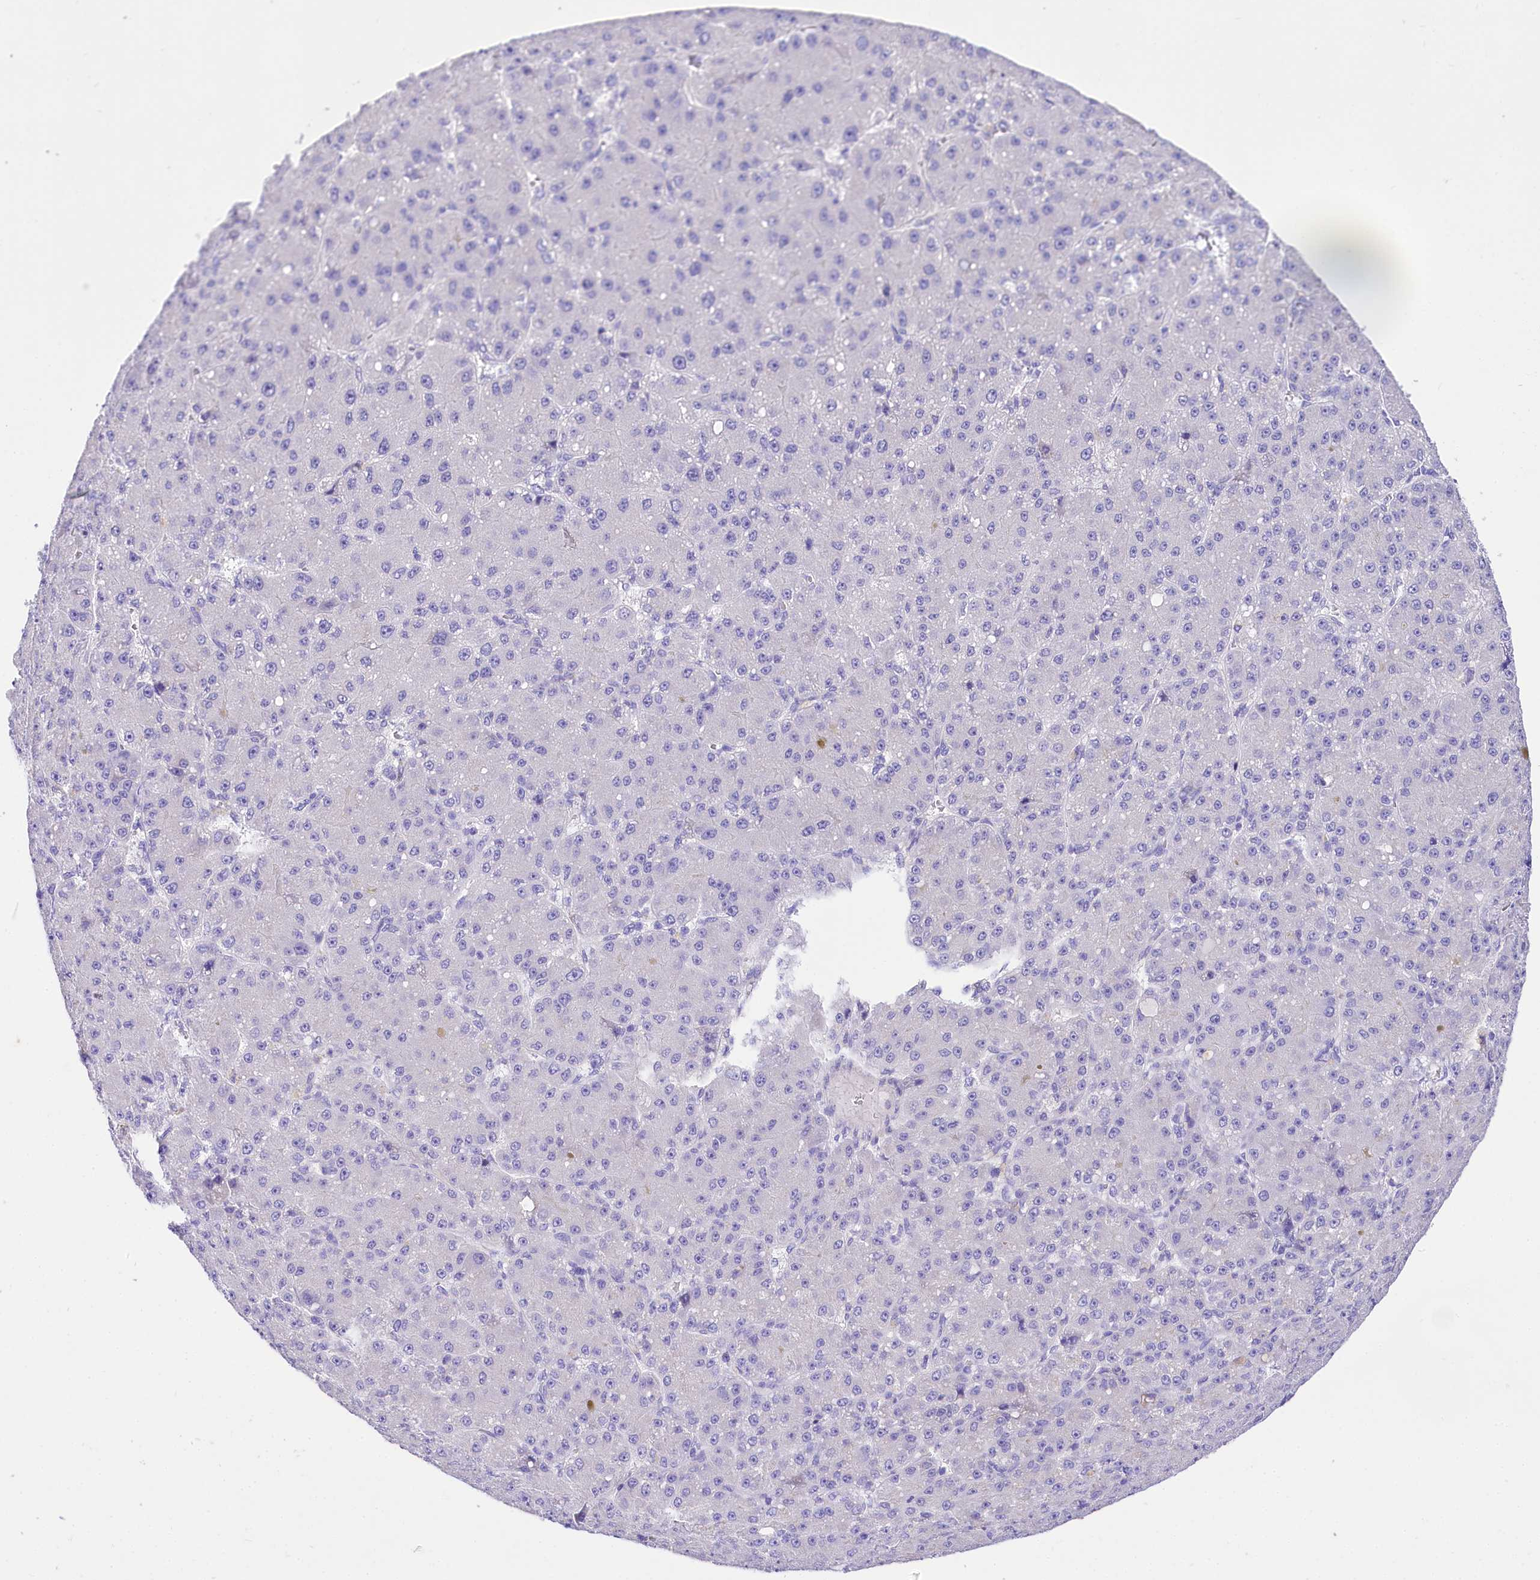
{"staining": {"intensity": "negative", "quantity": "none", "location": "none"}, "tissue": "liver cancer", "cell_type": "Tumor cells", "image_type": "cancer", "snomed": [{"axis": "morphology", "description": "Carcinoma, Hepatocellular, NOS"}, {"axis": "topography", "description": "Liver"}], "caption": "IHC image of liver cancer (hepatocellular carcinoma) stained for a protein (brown), which reveals no staining in tumor cells.", "gene": "A2ML1", "patient": {"sex": "male", "age": 67}}